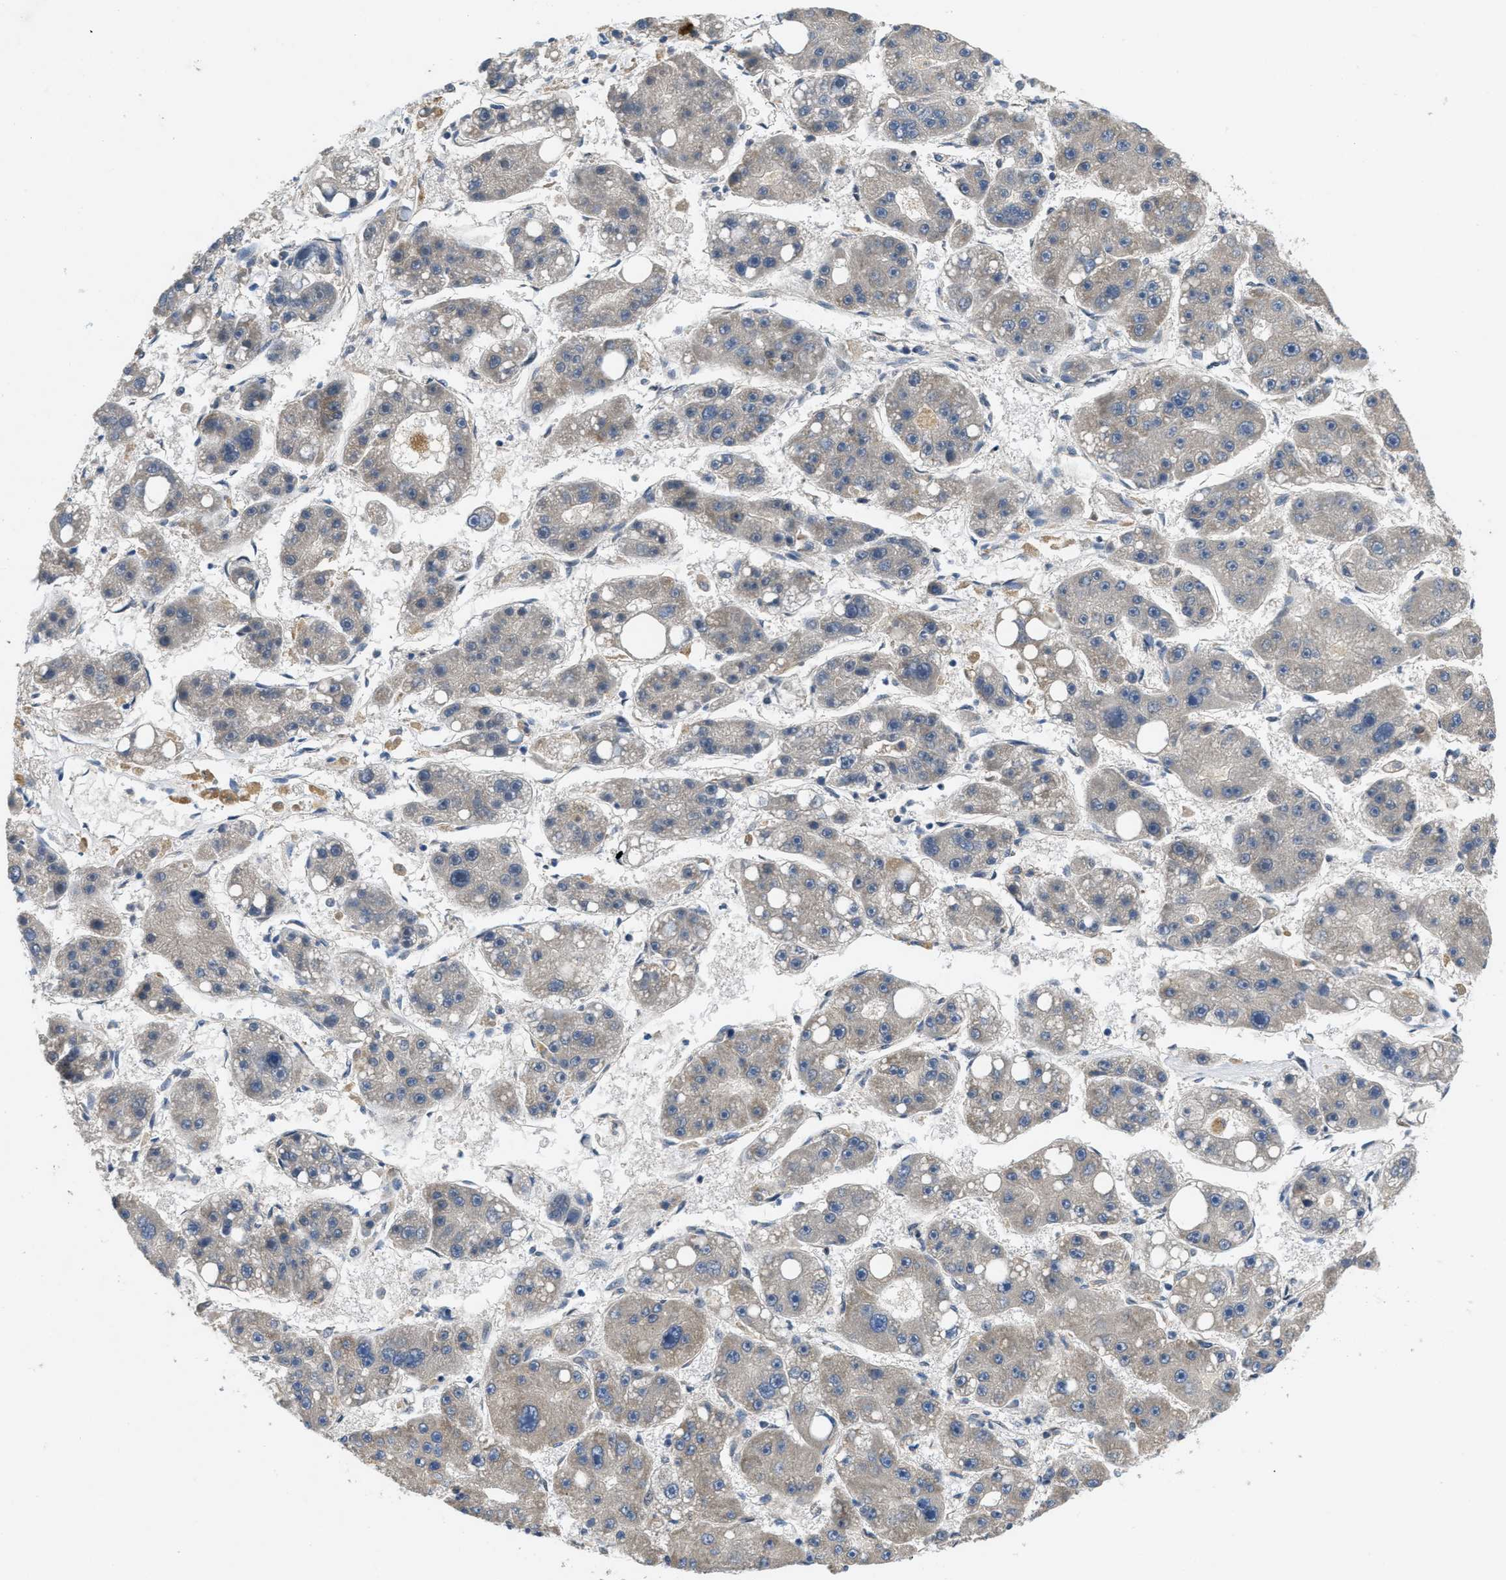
{"staining": {"intensity": "weak", "quantity": "25%-75%", "location": "cytoplasmic/membranous"}, "tissue": "liver cancer", "cell_type": "Tumor cells", "image_type": "cancer", "snomed": [{"axis": "morphology", "description": "Carcinoma, Hepatocellular, NOS"}, {"axis": "topography", "description": "Liver"}], "caption": "Immunohistochemical staining of human liver cancer demonstrates low levels of weak cytoplasmic/membranous positivity in approximately 25%-75% of tumor cells.", "gene": "PNKD", "patient": {"sex": "female", "age": 61}}